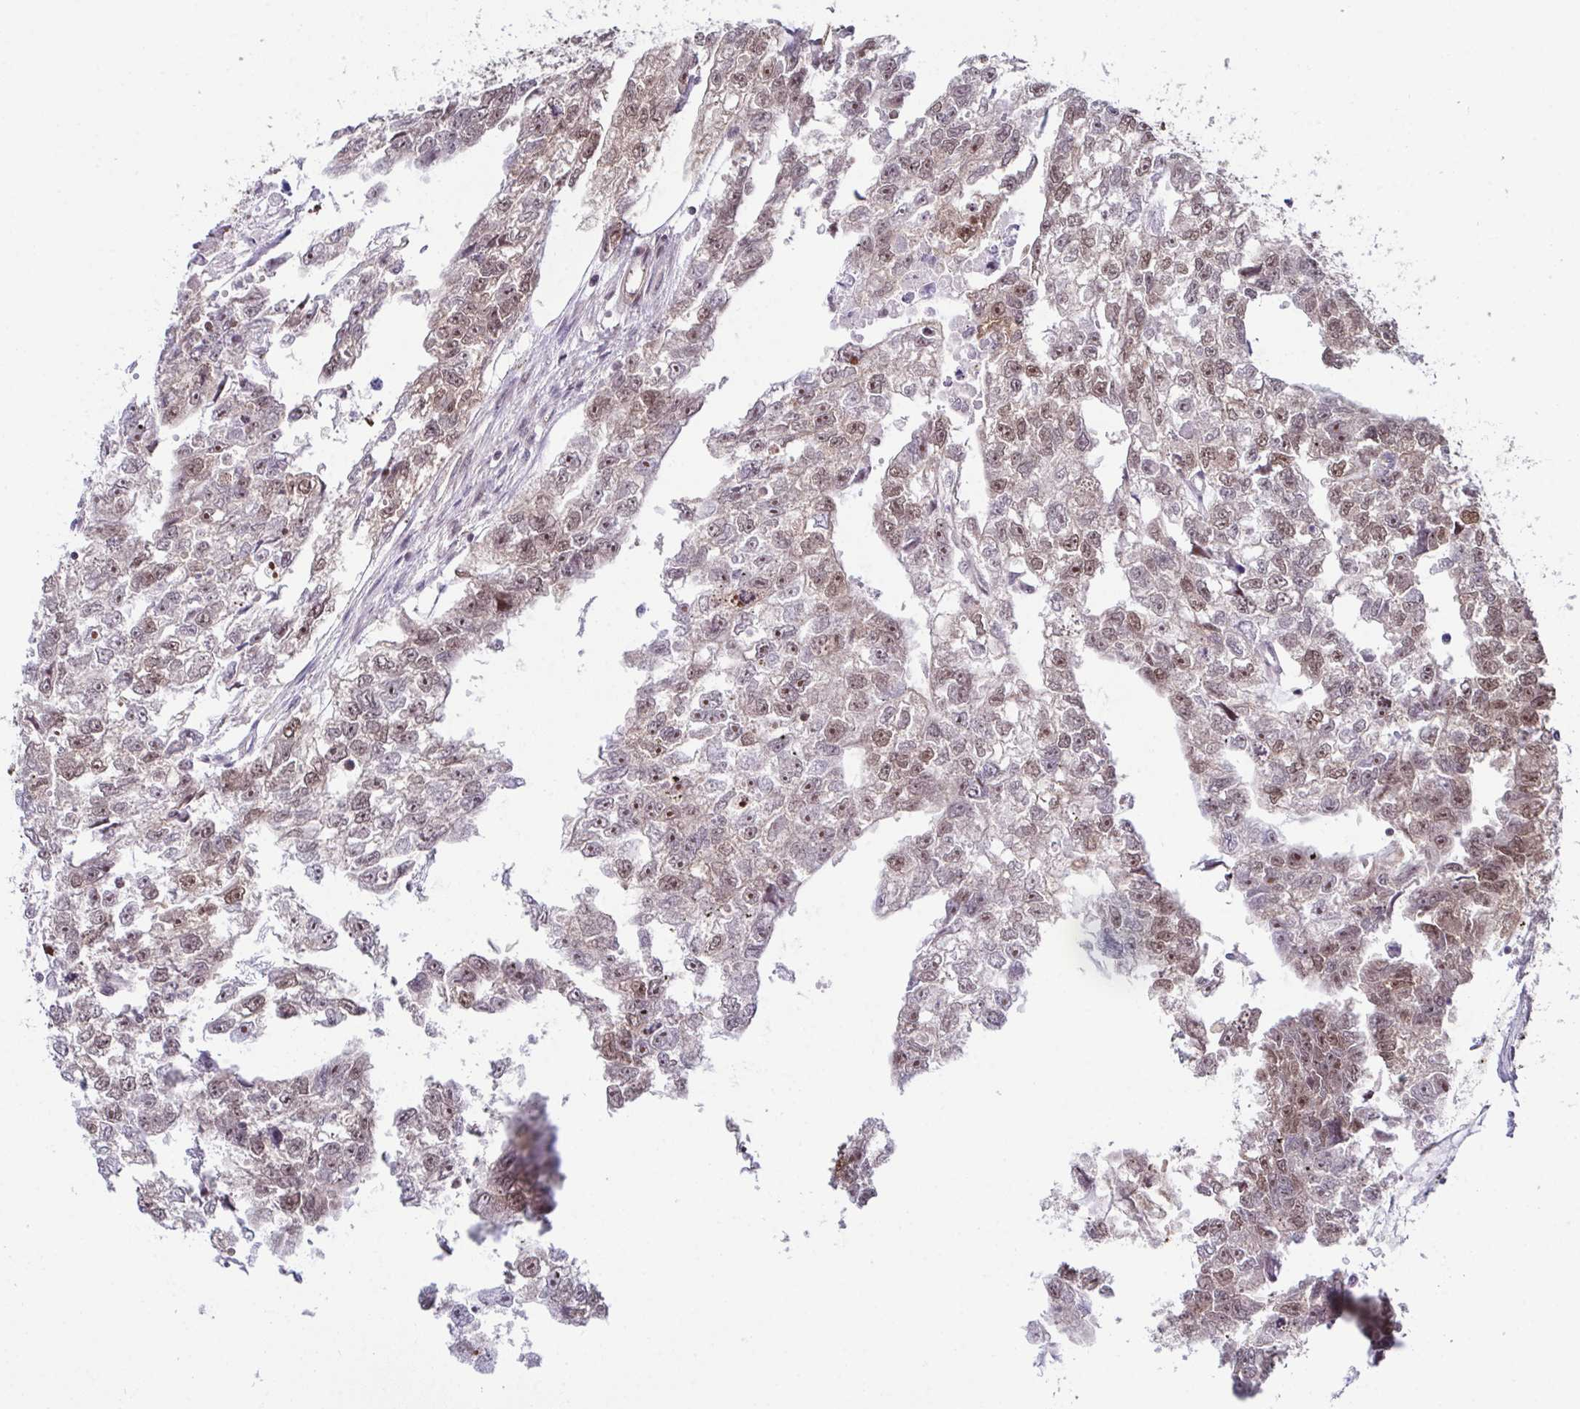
{"staining": {"intensity": "moderate", "quantity": "25%-75%", "location": "nuclear"}, "tissue": "testis cancer", "cell_type": "Tumor cells", "image_type": "cancer", "snomed": [{"axis": "morphology", "description": "Carcinoma, Embryonal, NOS"}, {"axis": "morphology", "description": "Teratoma, malignant, NOS"}, {"axis": "topography", "description": "Testis"}], "caption": "Human teratoma (malignant) (testis) stained with a protein marker displays moderate staining in tumor cells.", "gene": "DNAJB1", "patient": {"sex": "male", "age": 44}}